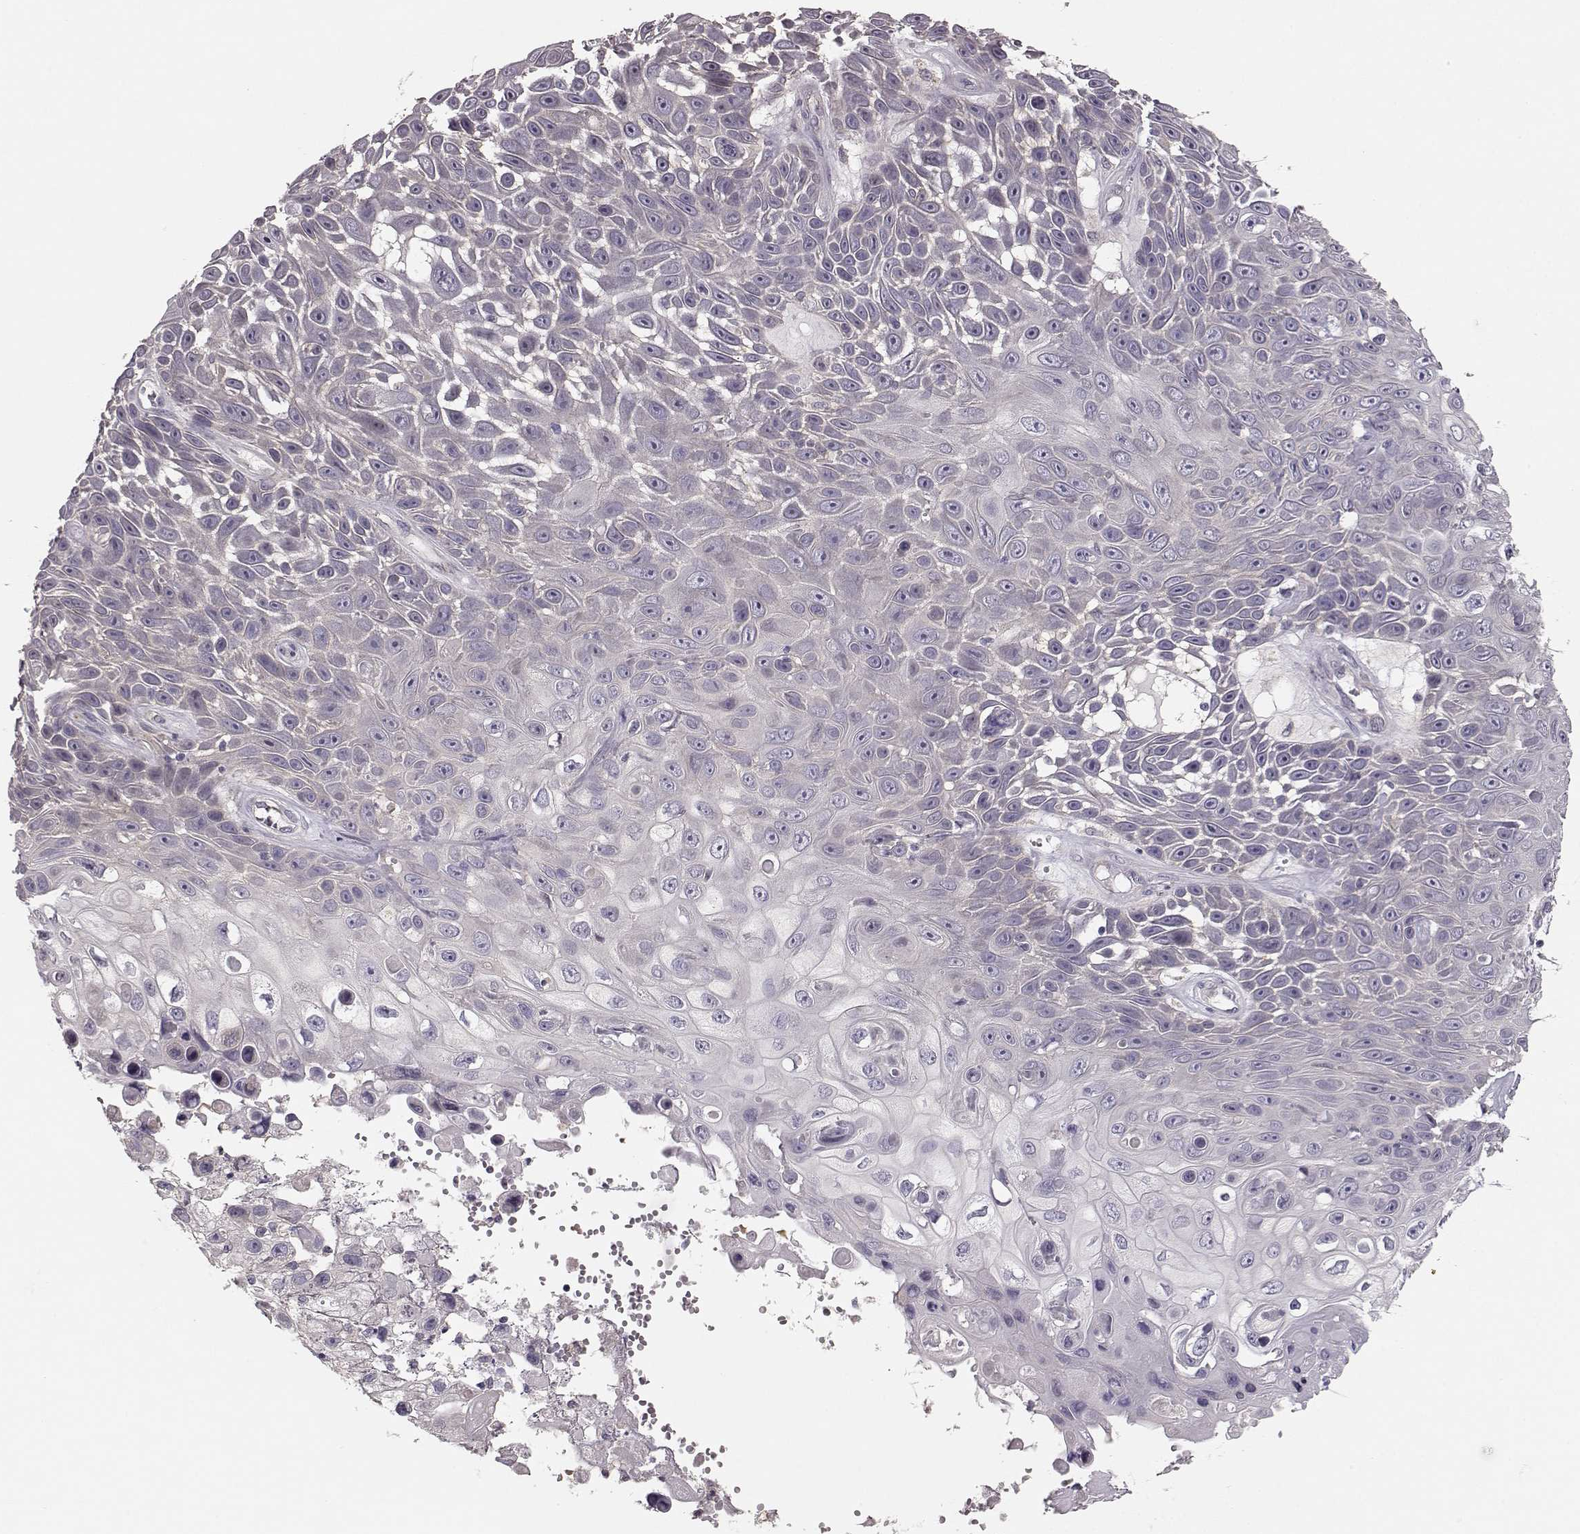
{"staining": {"intensity": "negative", "quantity": "none", "location": "none"}, "tissue": "skin cancer", "cell_type": "Tumor cells", "image_type": "cancer", "snomed": [{"axis": "morphology", "description": "Squamous cell carcinoma, NOS"}, {"axis": "topography", "description": "Skin"}], "caption": "Immunohistochemistry histopathology image of neoplastic tissue: human skin cancer stained with DAB (3,3'-diaminobenzidine) demonstrates no significant protein staining in tumor cells. (DAB (3,3'-diaminobenzidine) immunohistochemistry, high magnification).", "gene": "GPR50", "patient": {"sex": "male", "age": 82}}